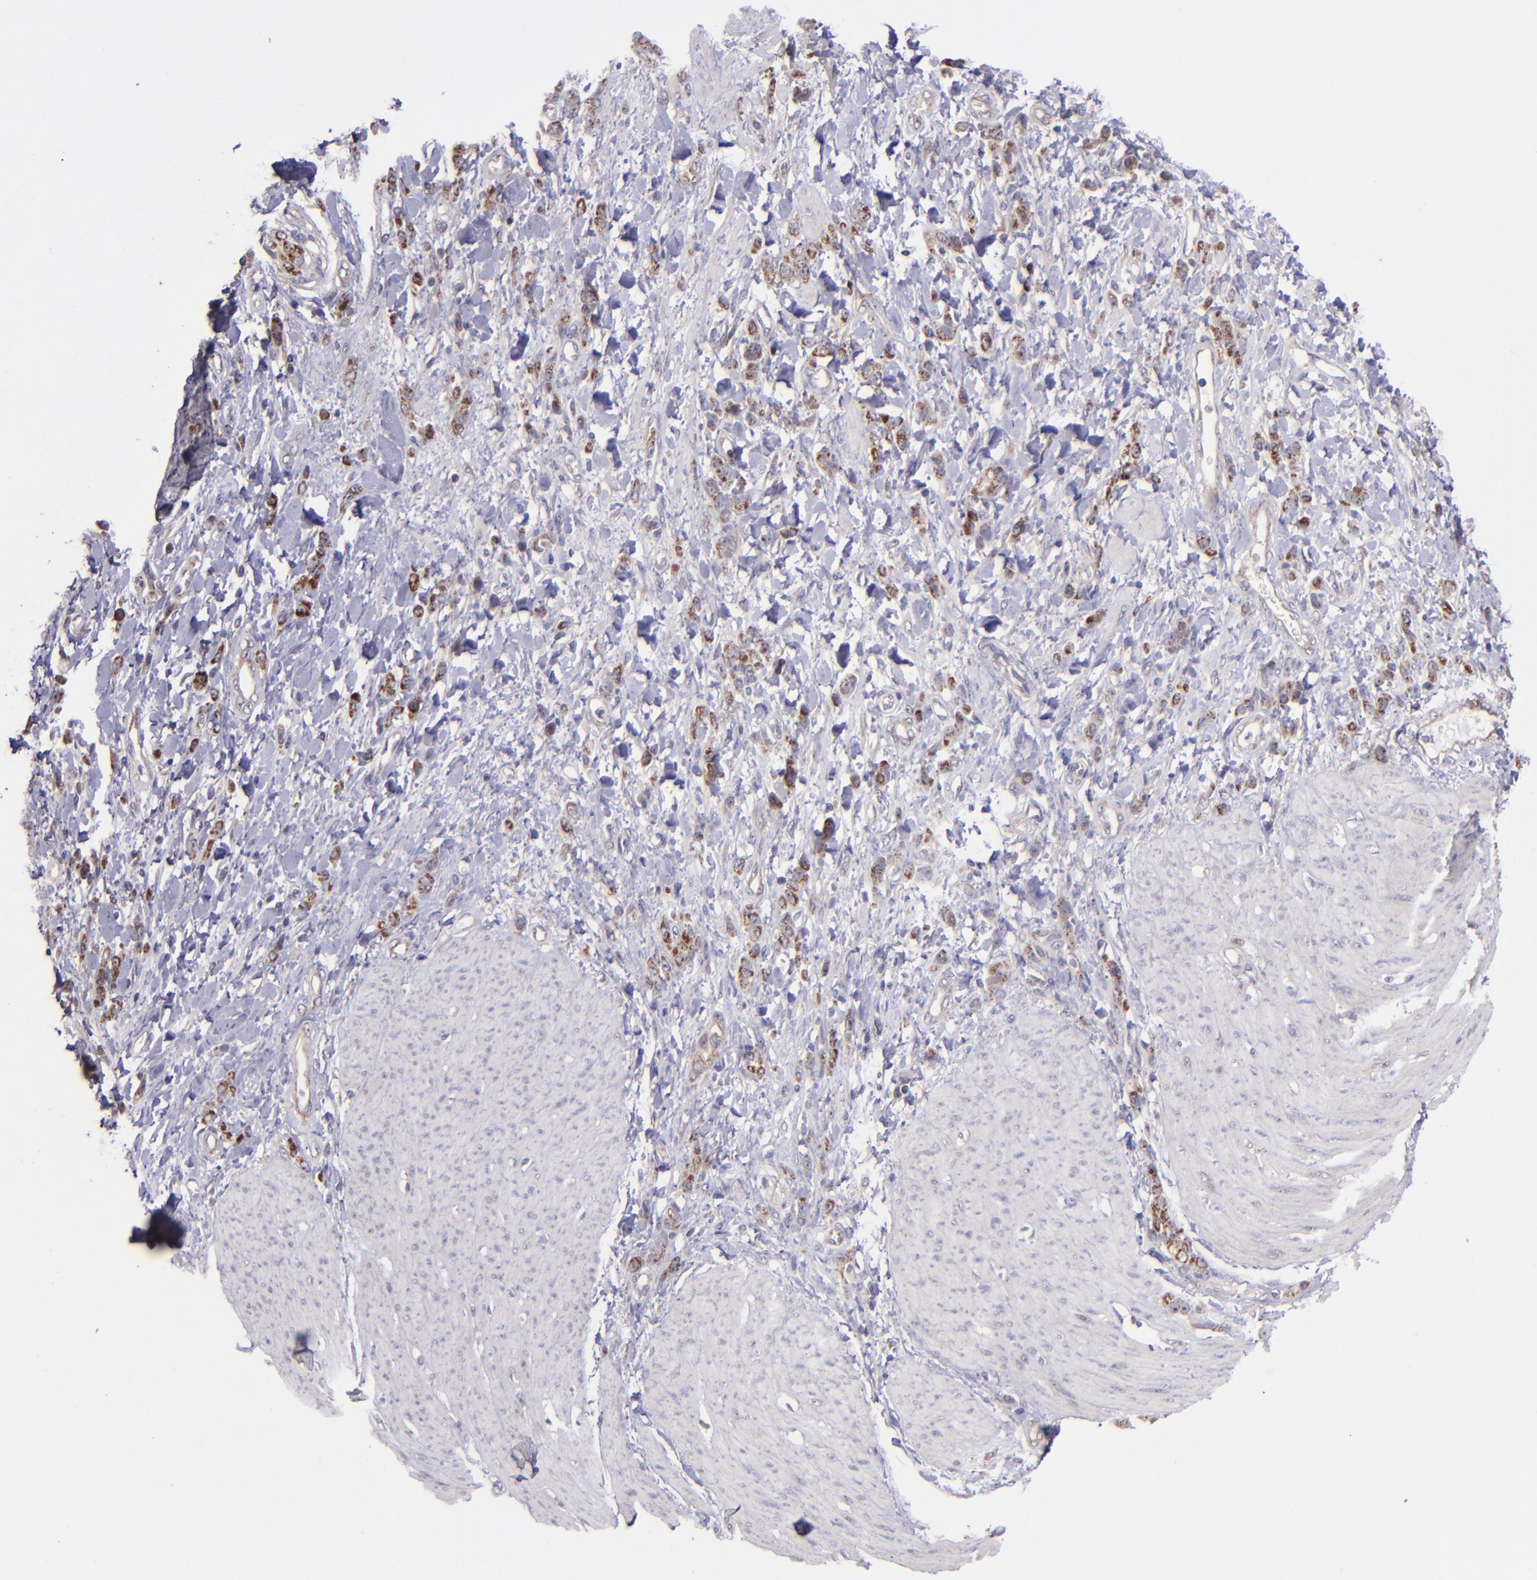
{"staining": {"intensity": "moderate", "quantity": ">75%", "location": "cytoplasmic/membranous"}, "tissue": "stomach cancer", "cell_type": "Tumor cells", "image_type": "cancer", "snomed": [{"axis": "morphology", "description": "Normal tissue, NOS"}, {"axis": "morphology", "description": "Adenocarcinoma, NOS"}, {"axis": "topography", "description": "Stomach"}], "caption": "Immunohistochemical staining of stomach adenocarcinoma shows medium levels of moderate cytoplasmic/membranous protein expression in approximately >75% of tumor cells.", "gene": "SHC1", "patient": {"sex": "male", "age": 82}}